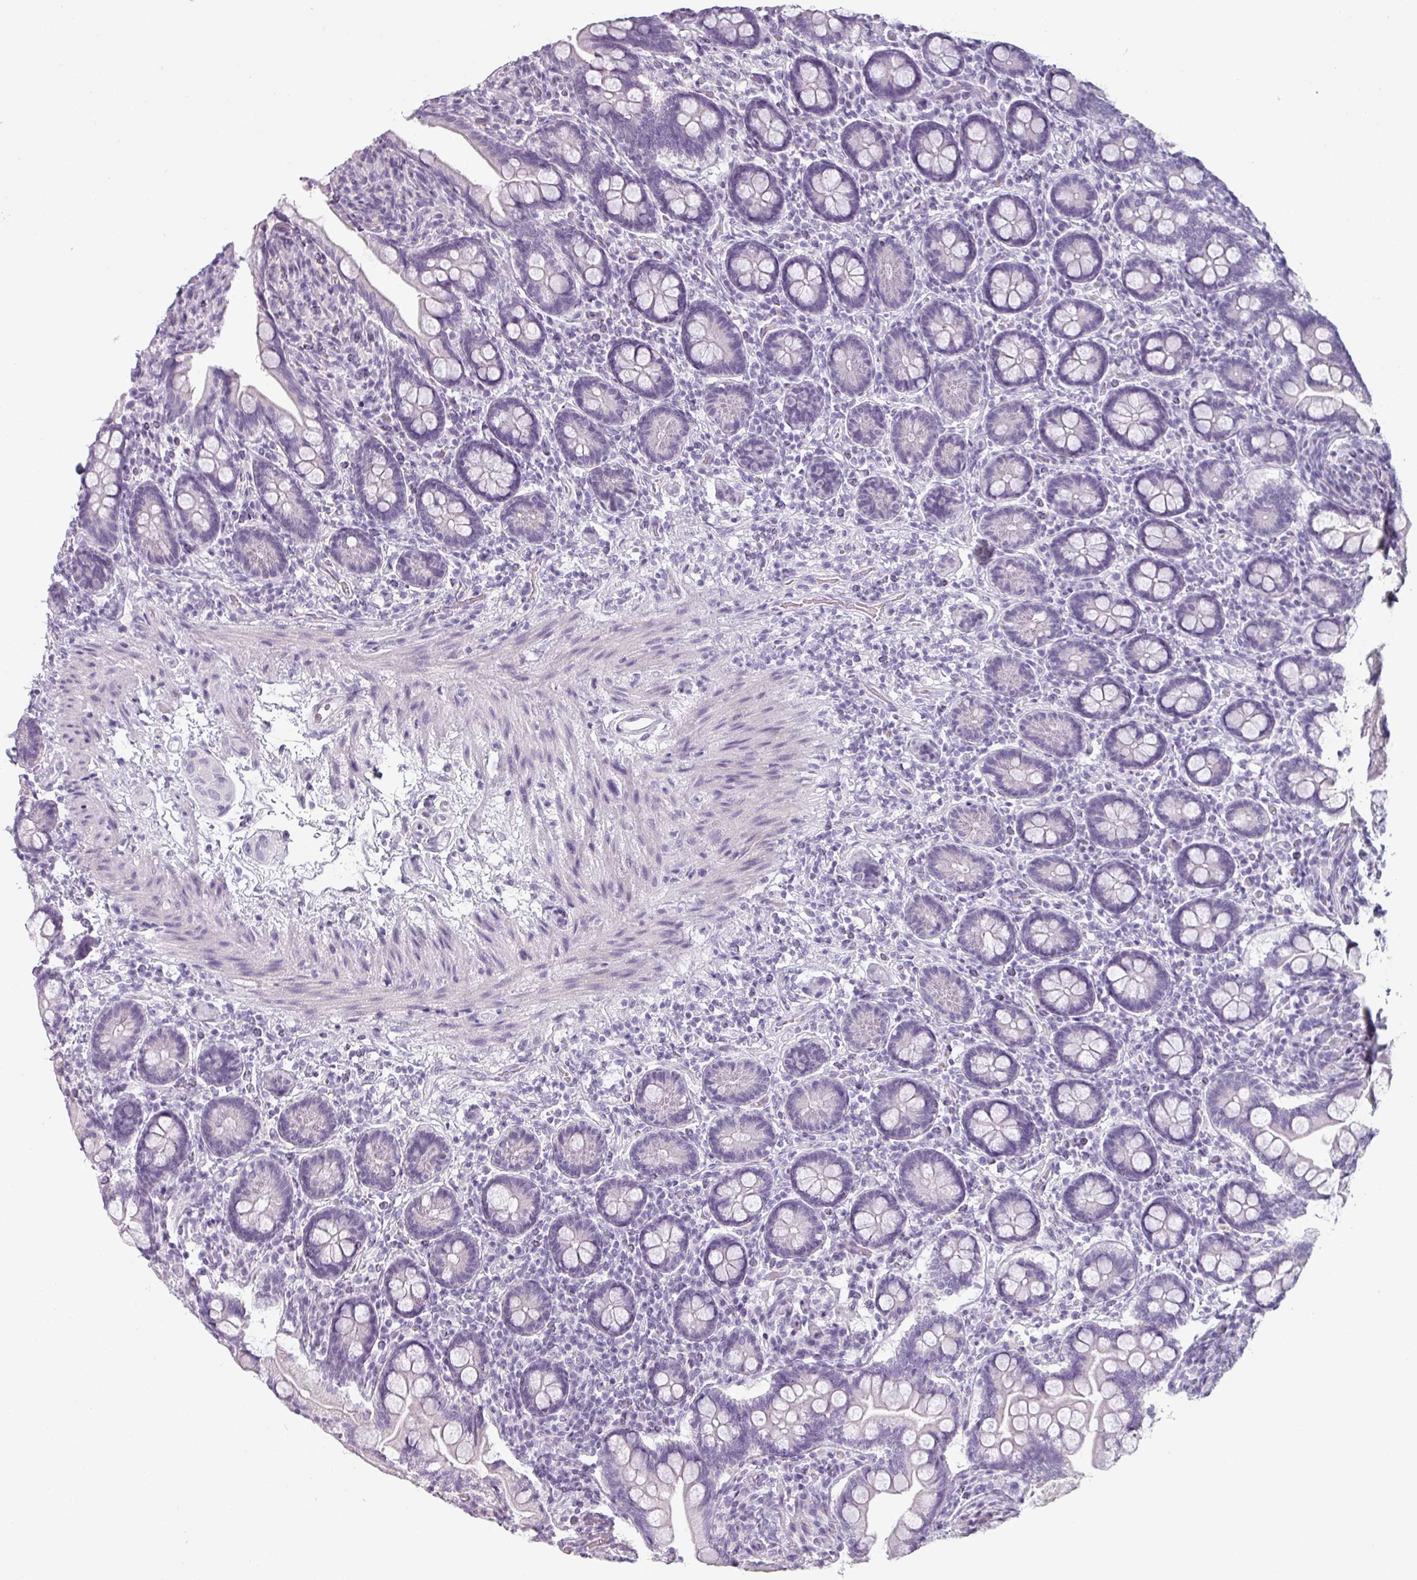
{"staining": {"intensity": "negative", "quantity": "none", "location": "none"}, "tissue": "small intestine", "cell_type": "Glandular cells", "image_type": "normal", "snomed": [{"axis": "morphology", "description": "Normal tissue, NOS"}, {"axis": "topography", "description": "Small intestine"}], "caption": "An IHC photomicrograph of unremarkable small intestine is shown. There is no staining in glandular cells of small intestine.", "gene": "SFTPA1", "patient": {"sex": "female", "age": 64}}